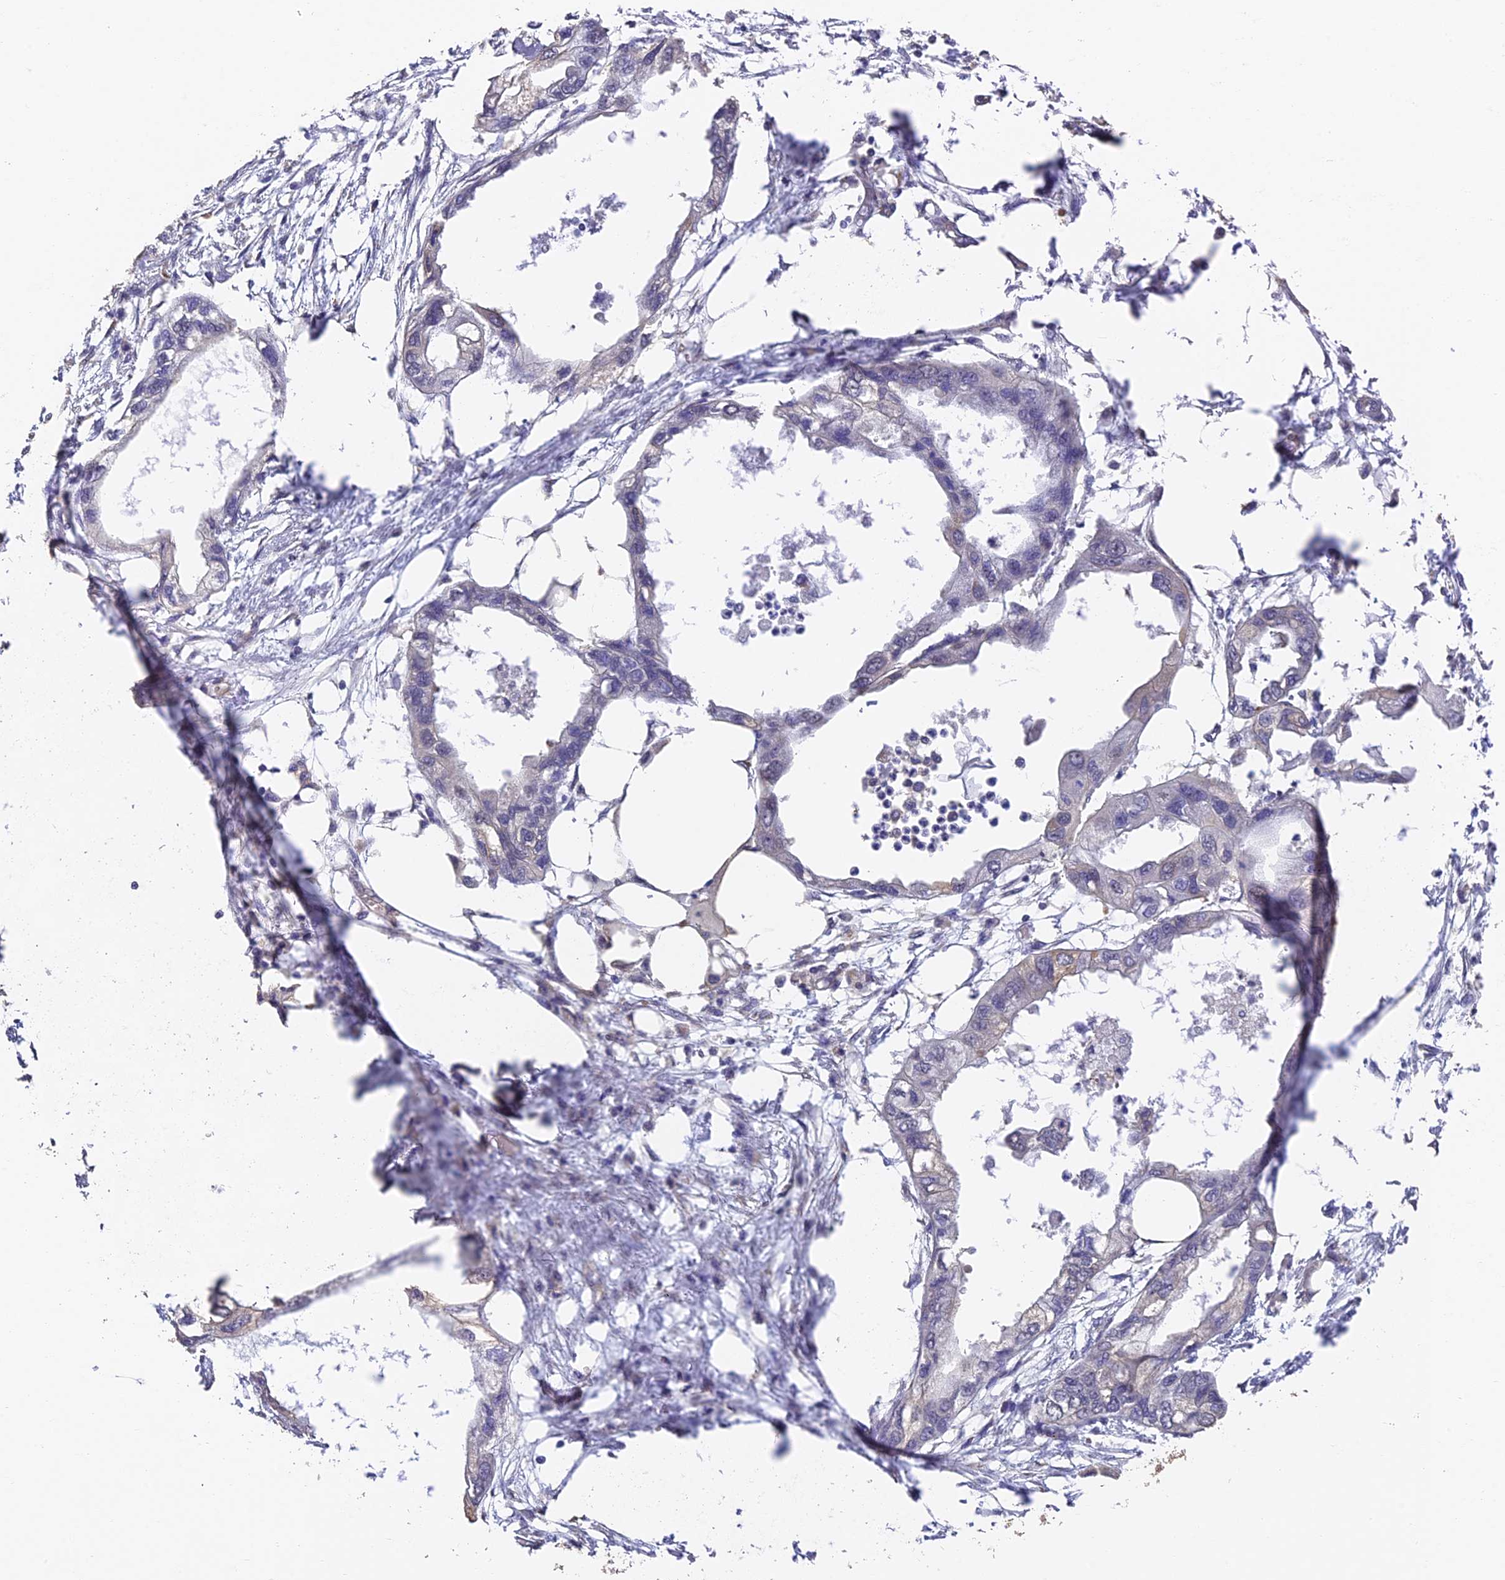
{"staining": {"intensity": "negative", "quantity": "none", "location": "none"}, "tissue": "endometrial cancer", "cell_type": "Tumor cells", "image_type": "cancer", "snomed": [{"axis": "morphology", "description": "Adenocarcinoma, NOS"}, {"axis": "morphology", "description": "Adenocarcinoma, metastatic, NOS"}, {"axis": "topography", "description": "Adipose tissue"}, {"axis": "topography", "description": "Endometrium"}], "caption": "Adenocarcinoma (endometrial) was stained to show a protein in brown. There is no significant positivity in tumor cells. (Immunohistochemistry (ihc), brightfield microscopy, high magnification).", "gene": "SLC11A1", "patient": {"sex": "female", "age": 67}}